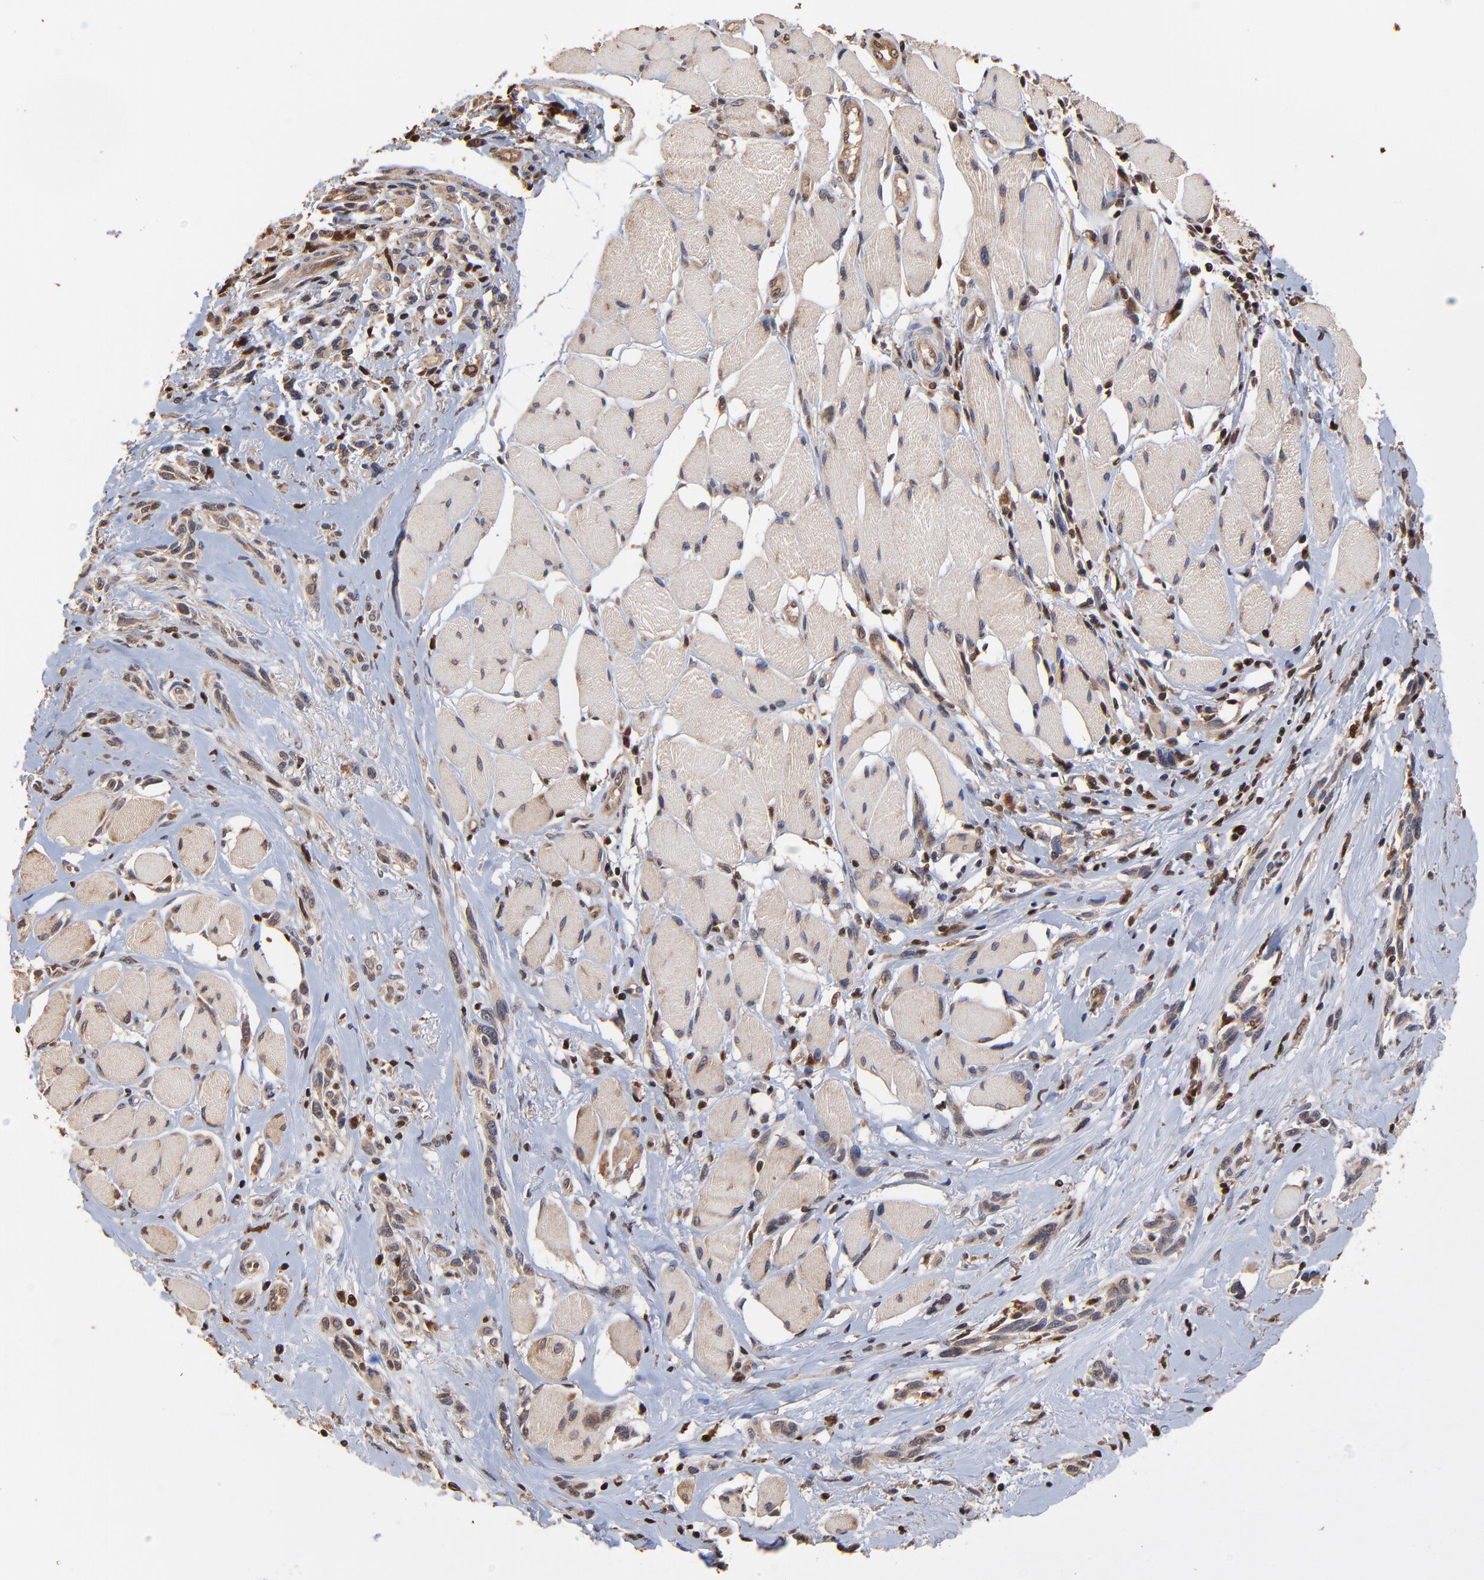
{"staining": {"intensity": "weak", "quantity": ">75%", "location": "cytoplasmic/membranous"}, "tissue": "melanoma", "cell_type": "Tumor cells", "image_type": "cancer", "snomed": [{"axis": "morphology", "description": "Malignant melanoma, NOS"}, {"axis": "topography", "description": "Skin"}], "caption": "Immunohistochemical staining of melanoma displays low levels of weak cytoplasmic/membranous staining in approximately >75% of tumor cells.", "gene": "CASP1", "patient": {"sex": "male", "age": 91}}